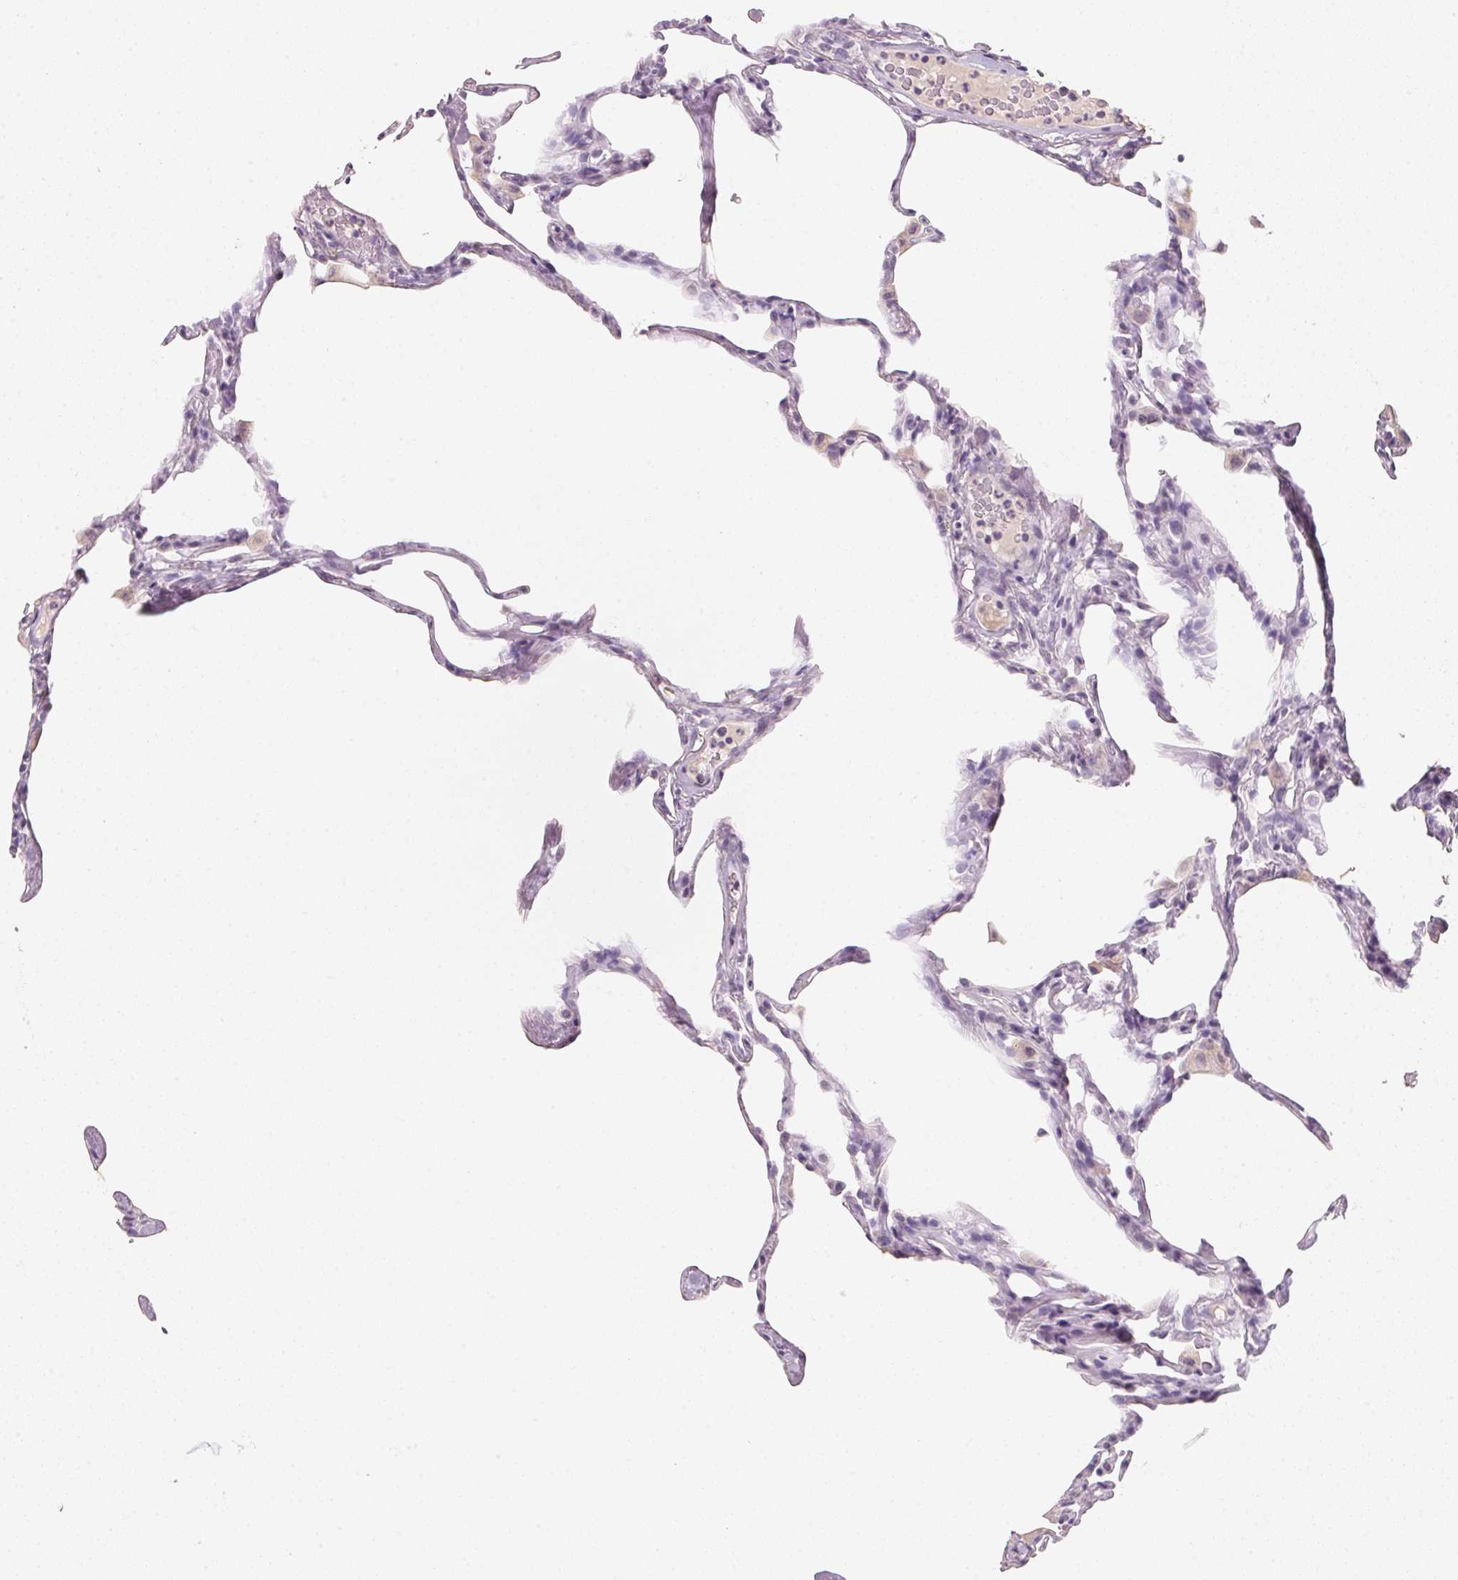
{"staining": {"intensity": "negative", "quantity": "none", "location": "none"}, "tissue": "lung", "cell_type": "Alveolar cells", "image_type": "normal", "snomed": [{"axis": "morphology", "description": "Normal tissue, NOS"}, {"axis": "topography", "description": "Lung"}], "caption": "Immunohistochemistry photomicrograph of benign human lung stained for a protein (brown), which exhibits no expression in alveolar cells. (DAB IHC visualized using brightfield microscopy, high magnification).", "gene": "CXCL5", "patient": {"sex": "male", "age": 65}}